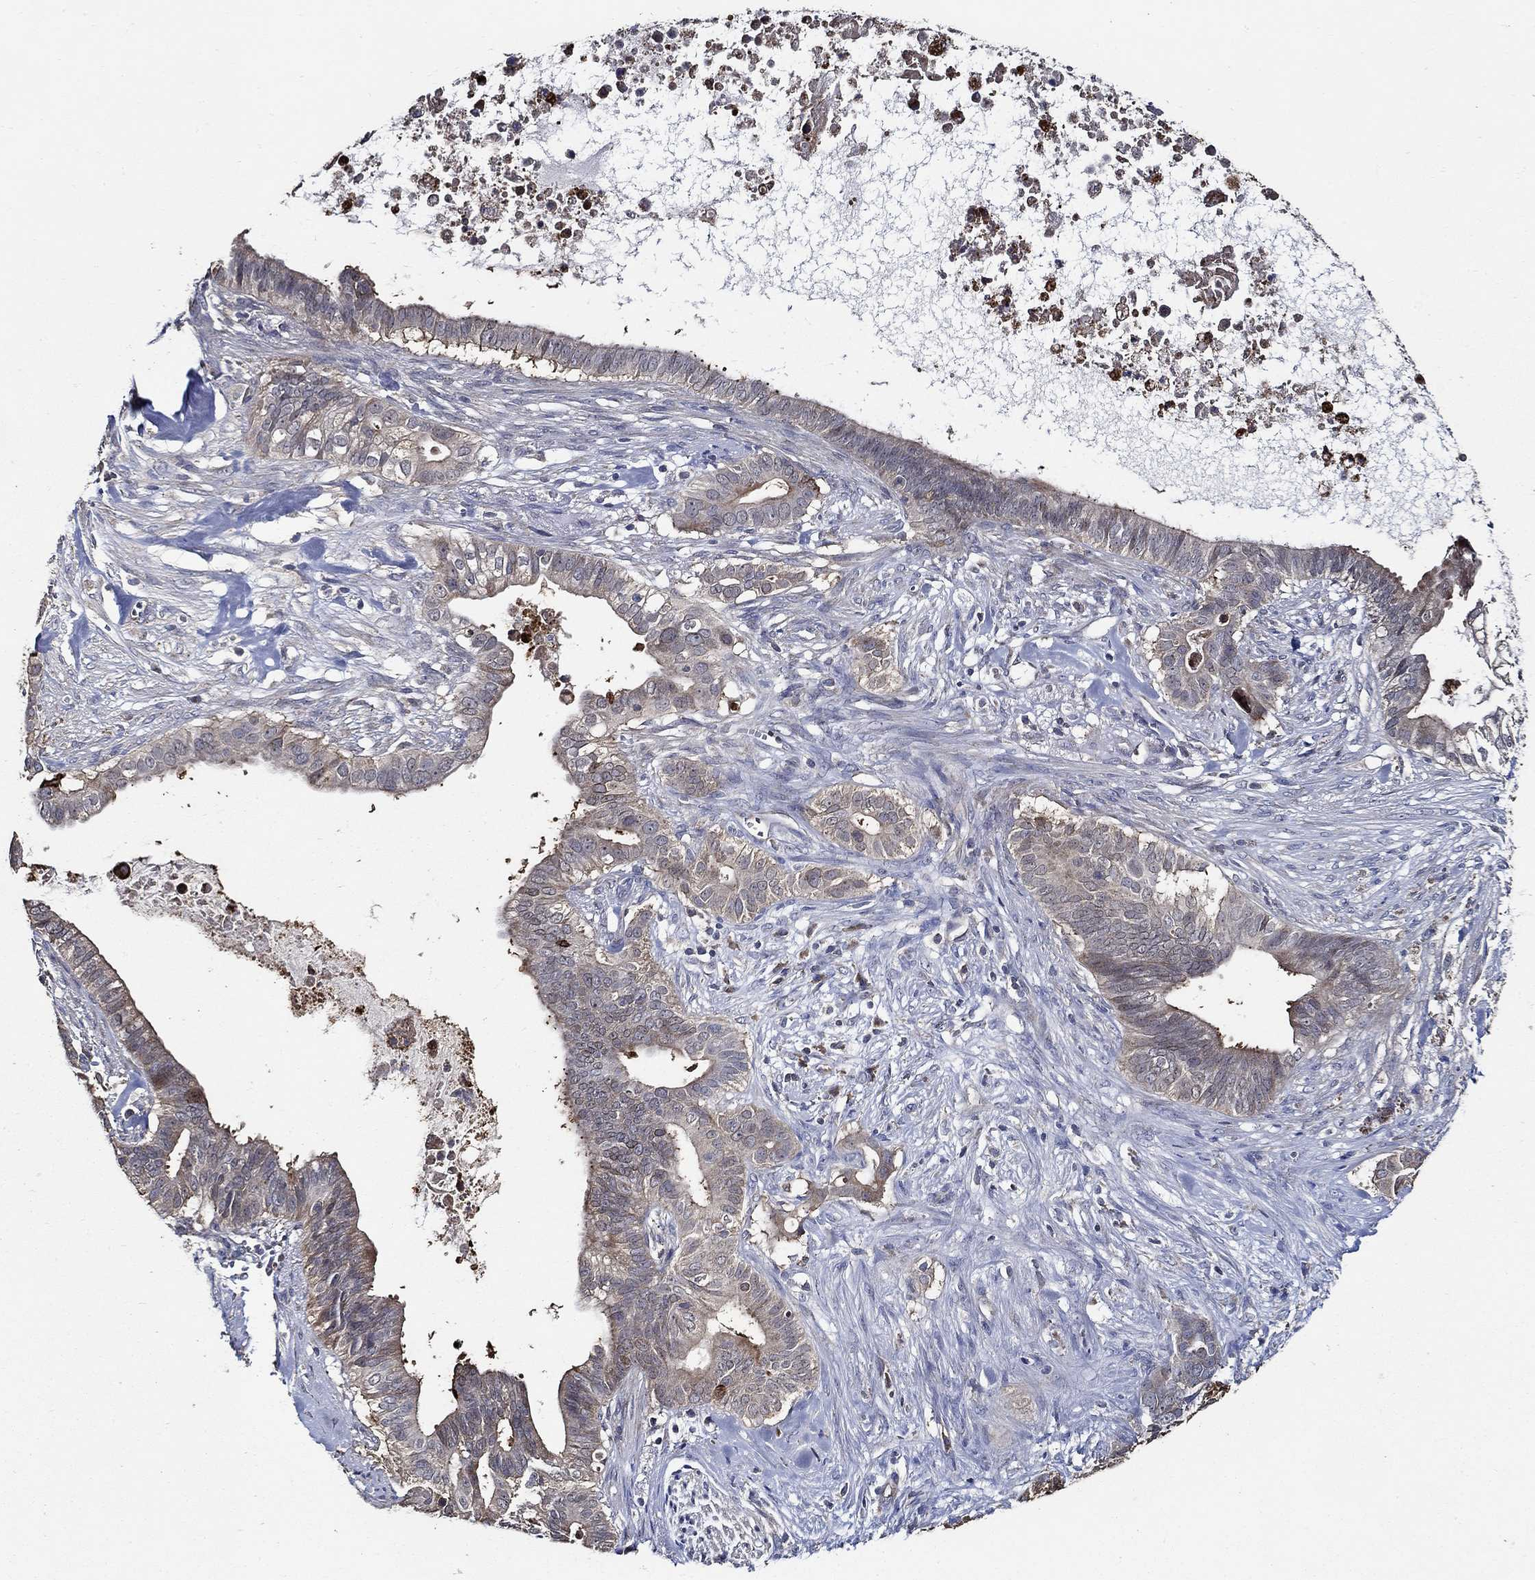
{"staining": {"intensity": "strong", "quantity": "<25%", "location": "cytoplasmic/membranous"}, "tissue": "pancreatic cancer", "cell_type": "Tumor cells", "image_type": "cancer", "snomed": [{"axis": "morphology", "description": "Adenocarcinoma, NOS"}, {"axis": "topography", "description": "Pancreas"}], "caption": "This image reveals IHC staining of human pancreatic cancer, with medium strong cytoplasmic/membranous positivity in approximately <25% of tumor cells.", "gene": "WDR53", "patient": {"sex": "male", "age": 61}}